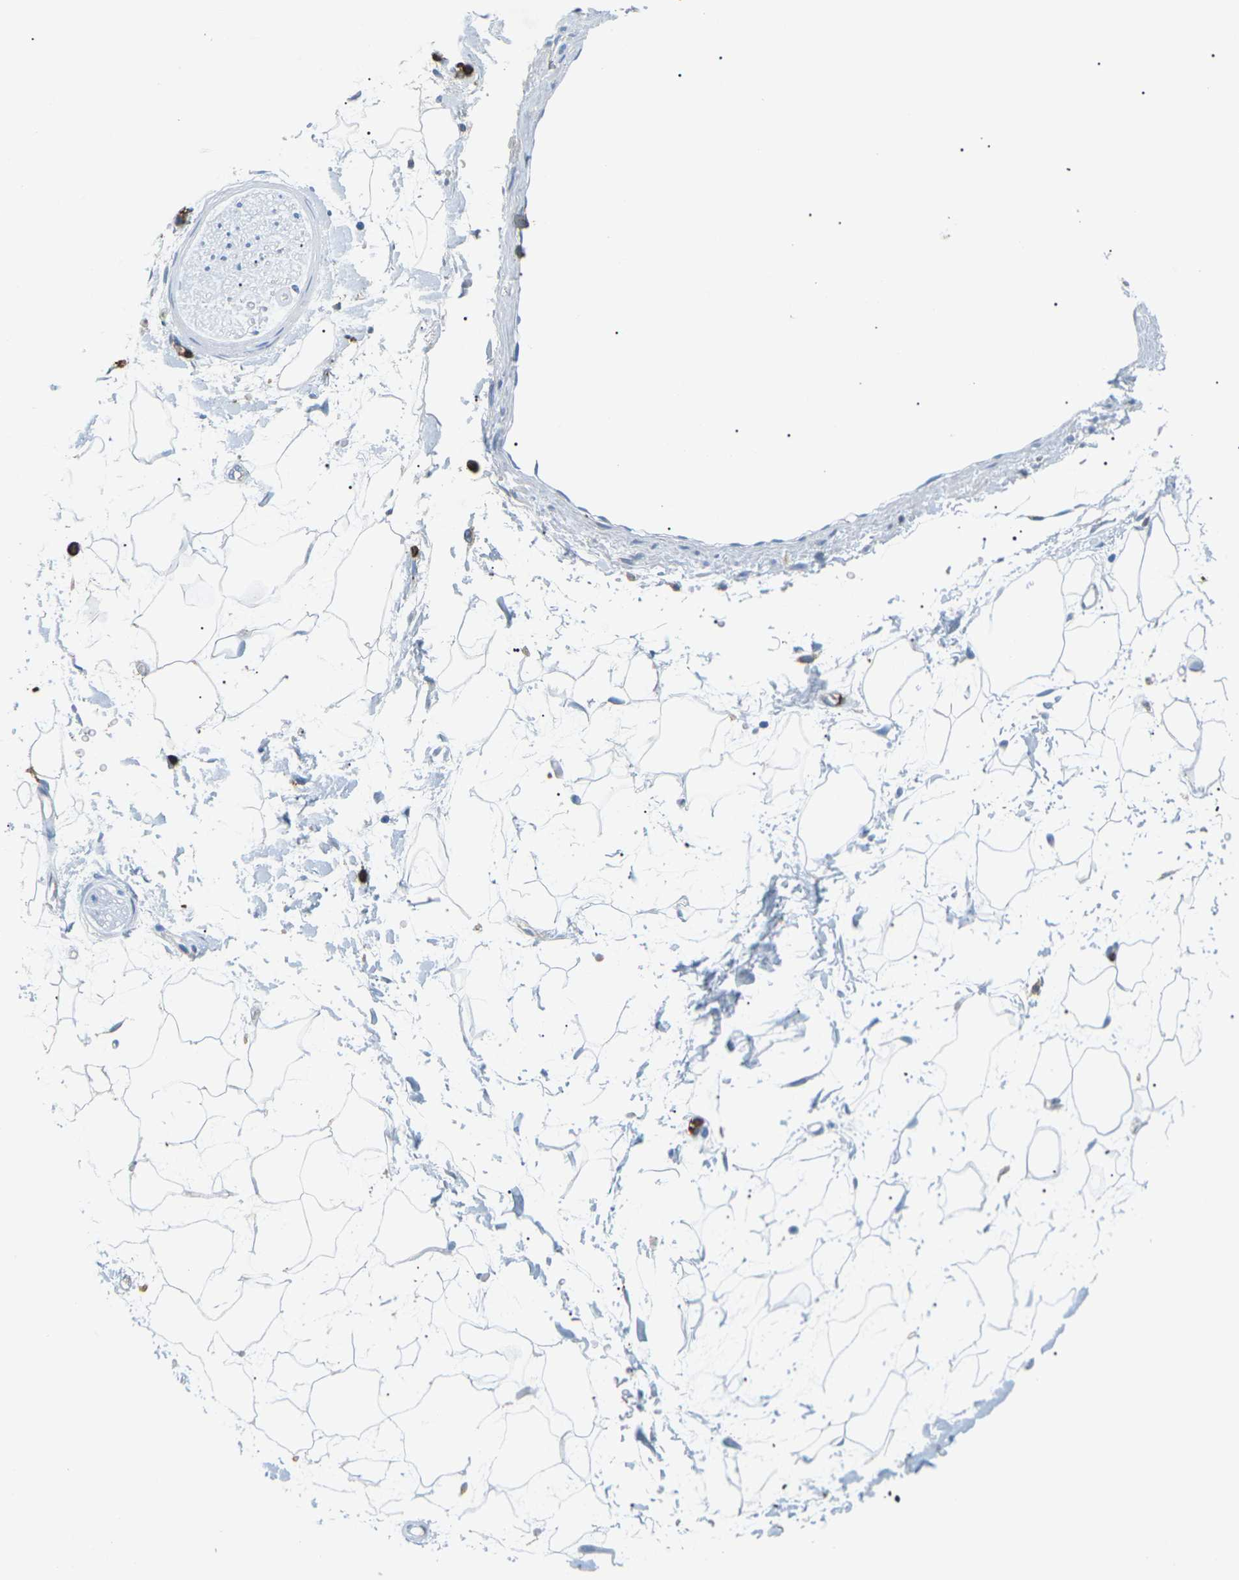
{"staining": {"intensity": "negative", "quantity": "none", "location": "none"}, "tissue": "adipose tissue", "cell_type": "Adipocytes", "image_type": "normal", "snomed": [{"axis": "morphology", "description": "Normal tissue, NOS"}, {"axis": "topography", "description": "Soft tissue"}], "caption": "This is an immunohistochemistry (IHC) micrograph of normal human adipose tissue. There is no positivity in adipocytes.", "gene": "ADM", "patient": {"sex": "male", "age": 72}}